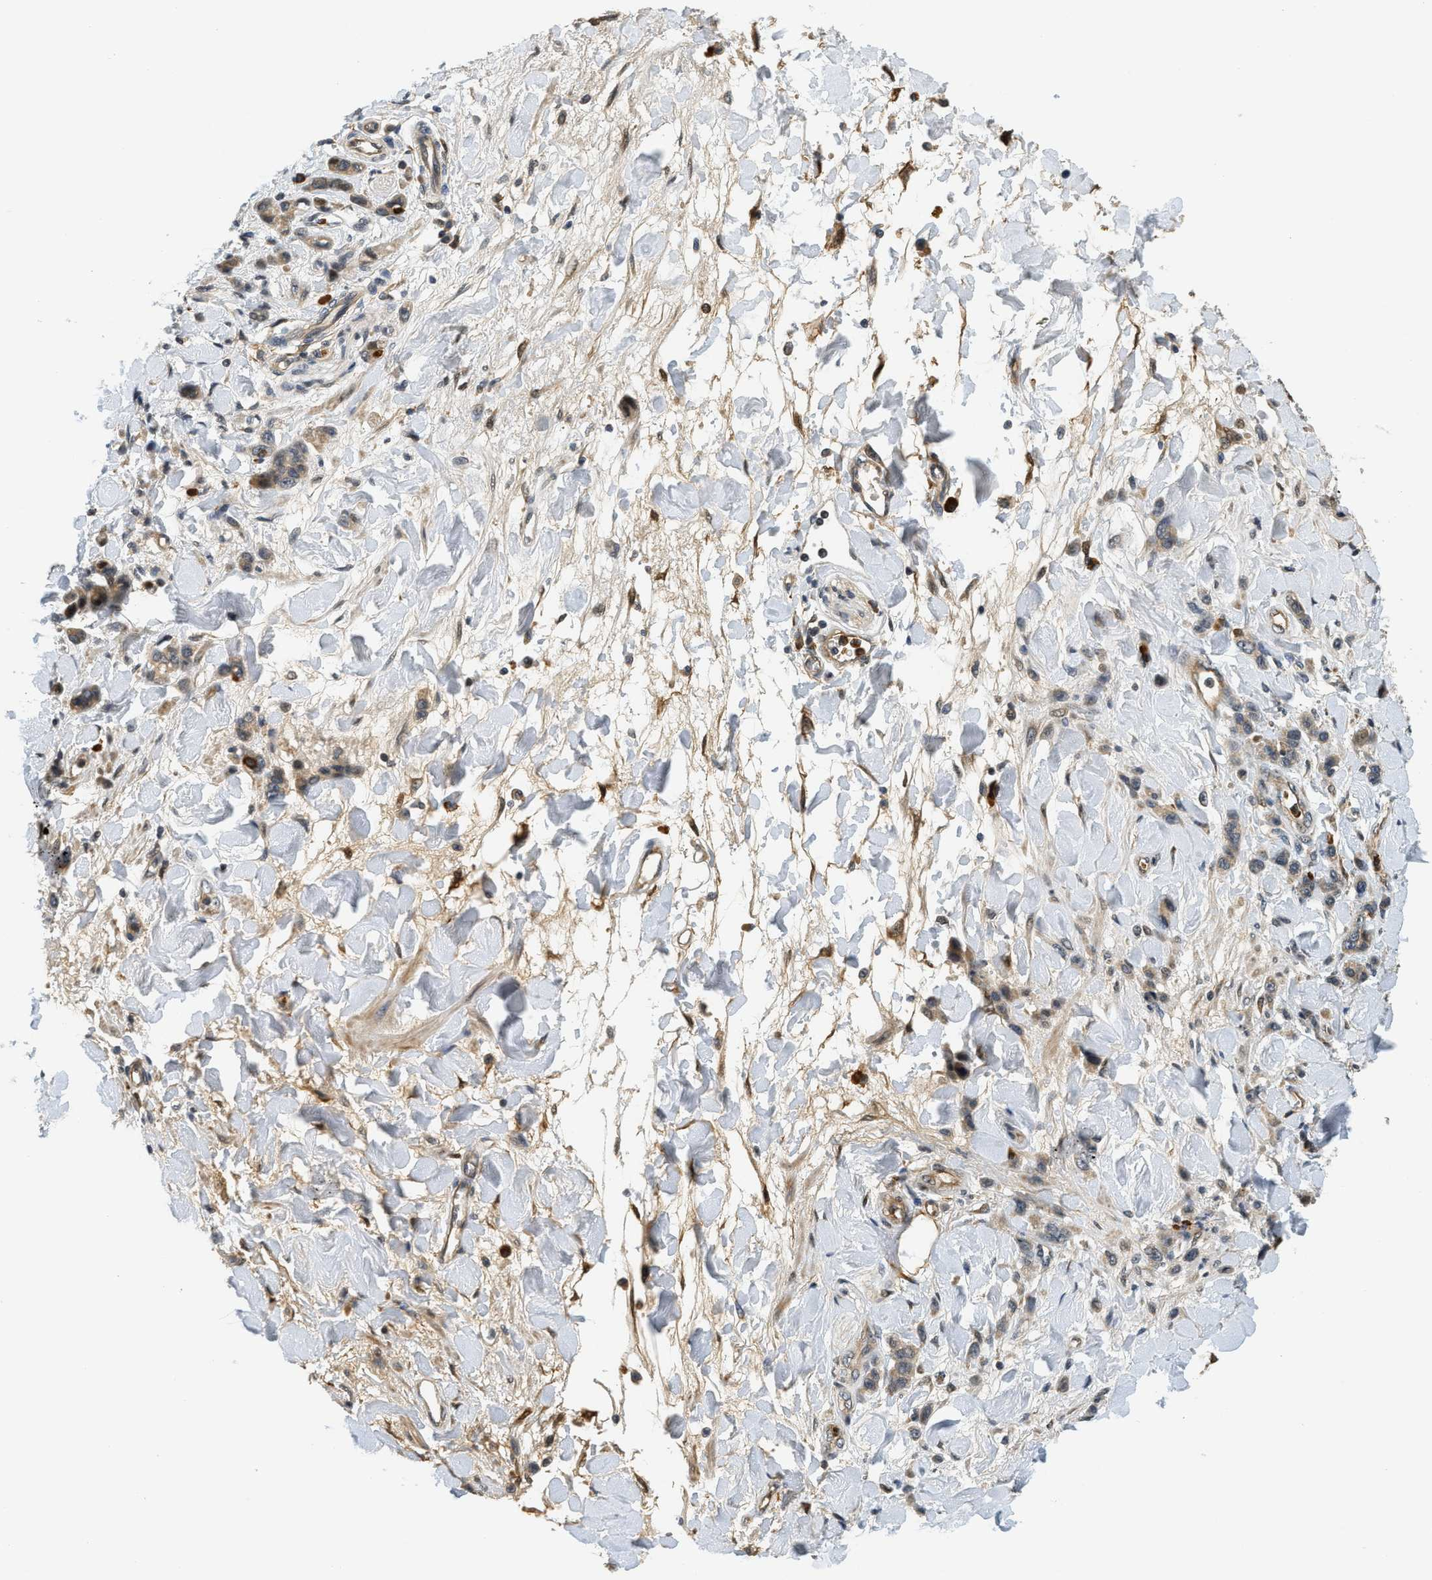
{"staining": {"intensity": "weak", "quantity": ">75%", "location": "cytoplasmic/membranous"}, "tissue": "stomach cancer", "cell_type": "Tumor cells", "image_type": "cancer", "snomed": [{"axis": "morphology", "description": "Normal tissue, NOS"}, {"axis": "morphology", "description": "Adenocarcinoma, NOS"}, {"axis": "topography", "description": "Stomach"}], "caption": "DAB immunohistochemical staining of adenocarcinoma (stomach) demonstrates weak cytoplasmic/membranous protein expression in about >75% of tumor cells.", "gene": "KMT2A", "patient": {"sex": "male", "age": 82}}